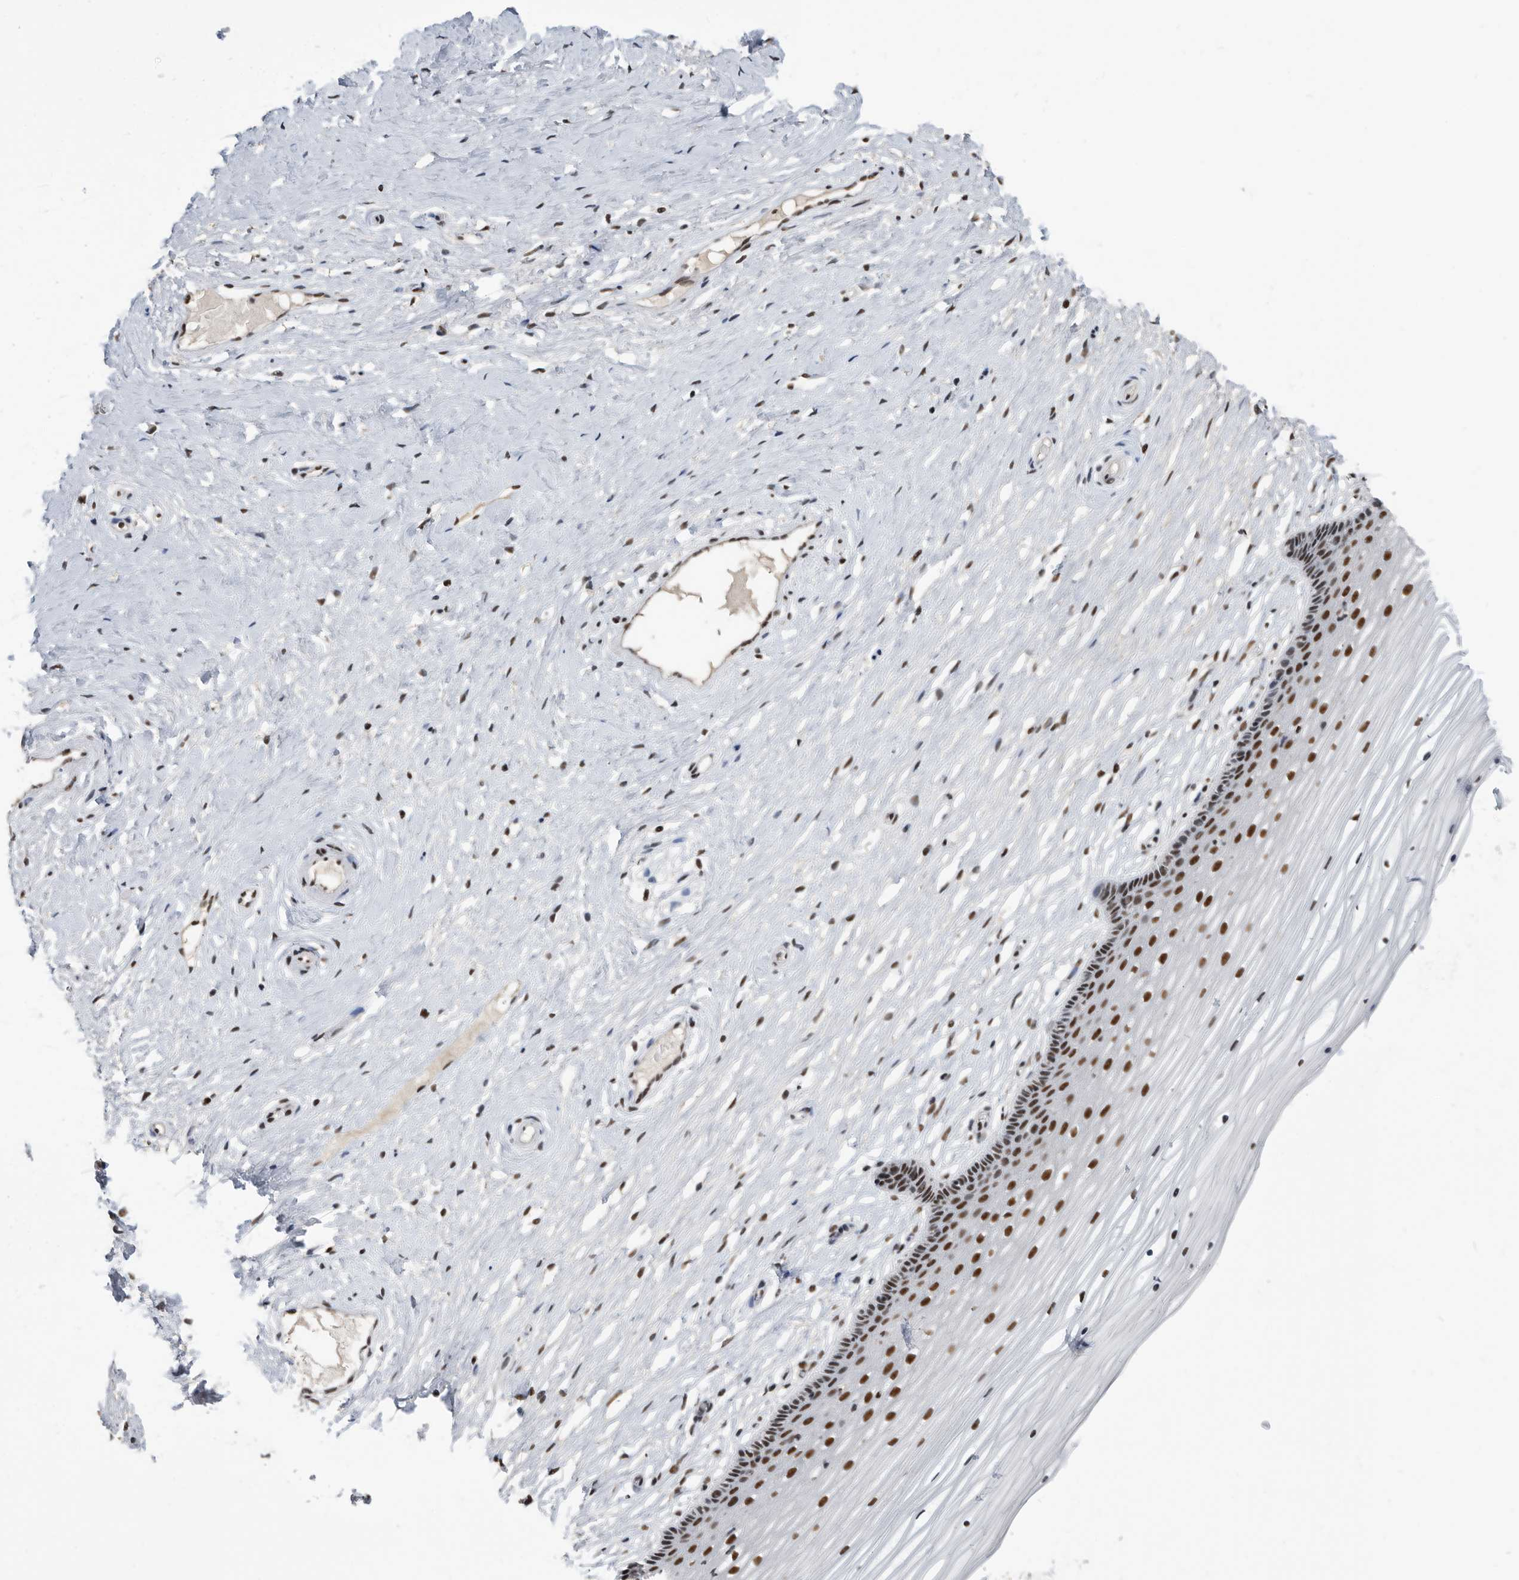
{"staining": {"intensity": "strong", "quantity": ">75%", "location": "nuclear"}, "tissue": "vagina", "cell_type": "Squamous epithelial cells", "image_type": "normal", "snomed": [{"axis": "morphology", "description": "Normal tissue, NOS"}, {"axis": "topography", "description": "Vagina"}, {"axis": "topography", "description": "Cervix"}], "caption": "Vagina stained with DAB (3,3'-diaminobenzidine) immunohistochemistry demonstrates high levels of strong nuclear staining in approximately >75% of squamous epithelial cells. Nuclei are stained in blue.", "gene": "SF3A1", "patient": {"sex": "female", "age": 40}}